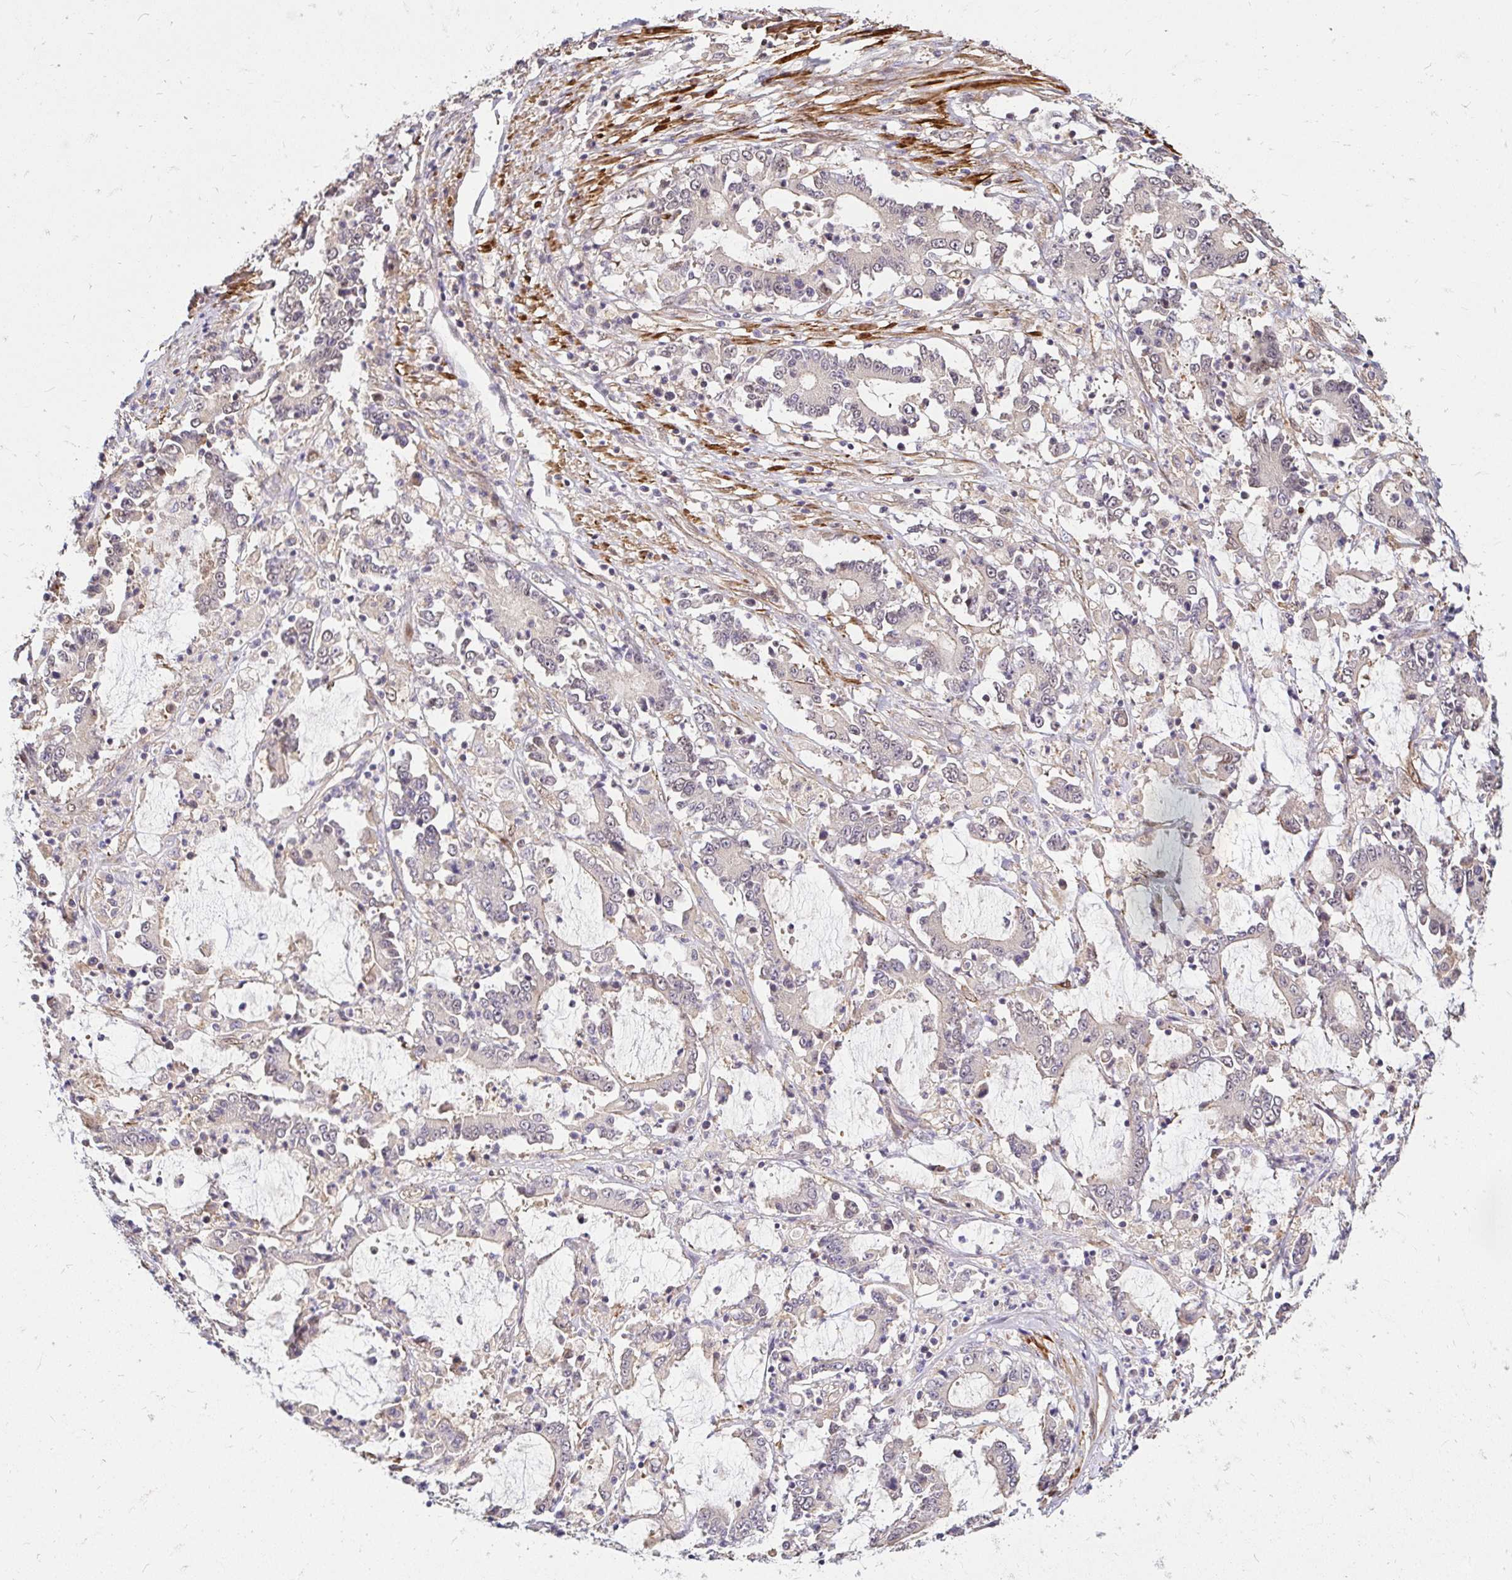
{"staining": {"intensity": "negative", "quantity": "none", "location": "none"}, "tissue": "stomach cancer", "cell_type": "Tumor cells", "image_type": "cancer", "snomed": [{"axis": "morphology", "description": "Adenocarcinoma, NOS"}, {"axis": "topography", "description": "Stomach, upper"}], "caption": "The photomicrograph exhibits no staining of tumor cells in adenocarcinoma (stomach).", "gene": "YAP1", "patient": {"sex": "male", "age": 68}}